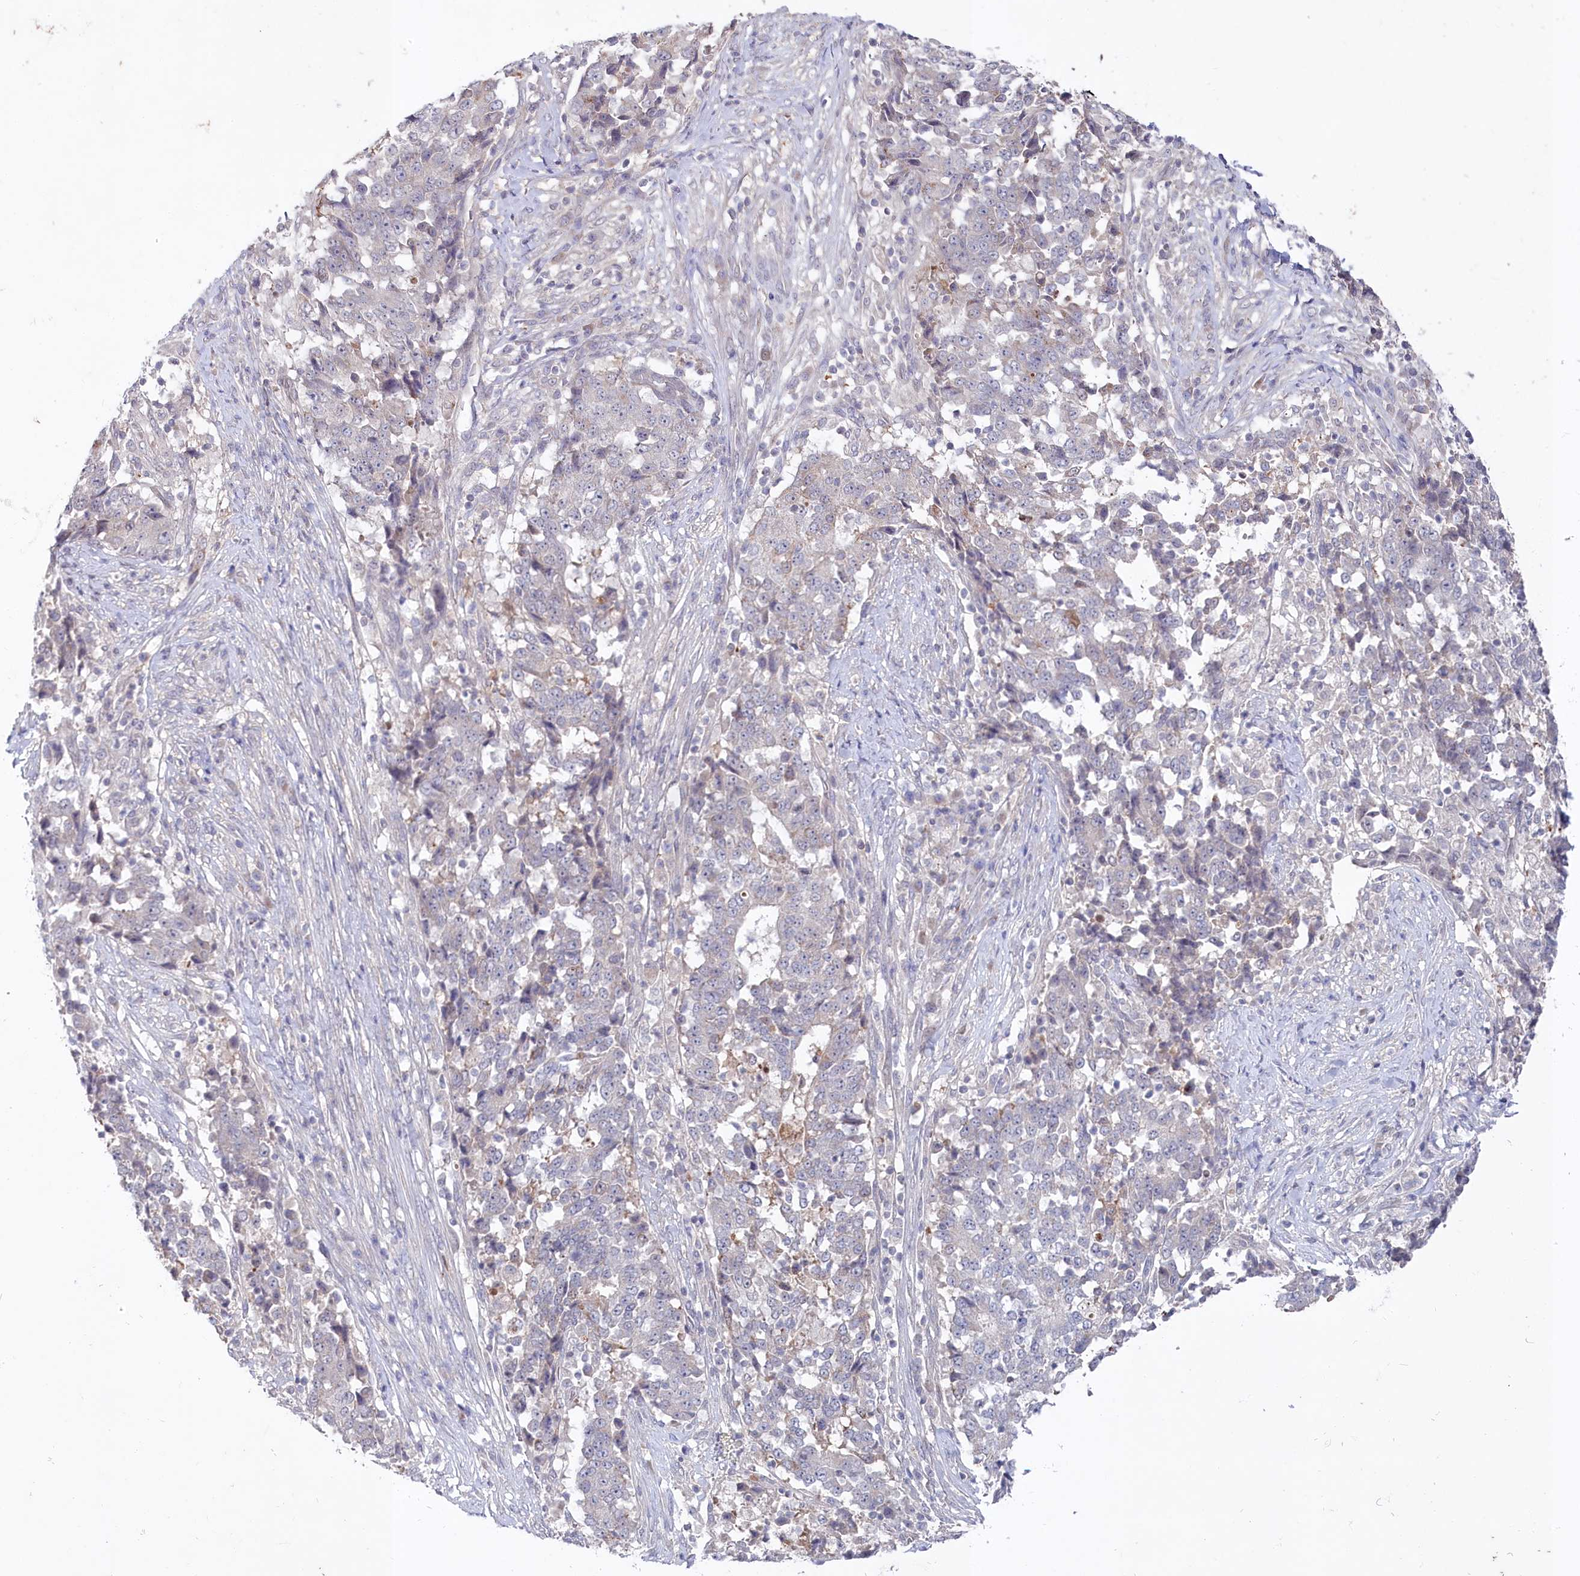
{"staining": {"intensity": "moderate", "quantity": "<25%", "location": "cytoplasmic/membranous"}, "tissue": "stomach cancer", "cell_type": "Tumor cells", "image_type": "cancer", "snomed": [{"axis": "morphology", "description": "Adenocarcinoma, NOS"}, {"axis": "topography", "description": "Stomach"}], "caption": "Human stomach adenocarcinoma stained for a protein (brown) reveals moderate cytoplasmic/membranous positive expression in about <25% of tumor cells.", "gene": "AAMDC", "patient": {"sex": "male", "age": 59}}